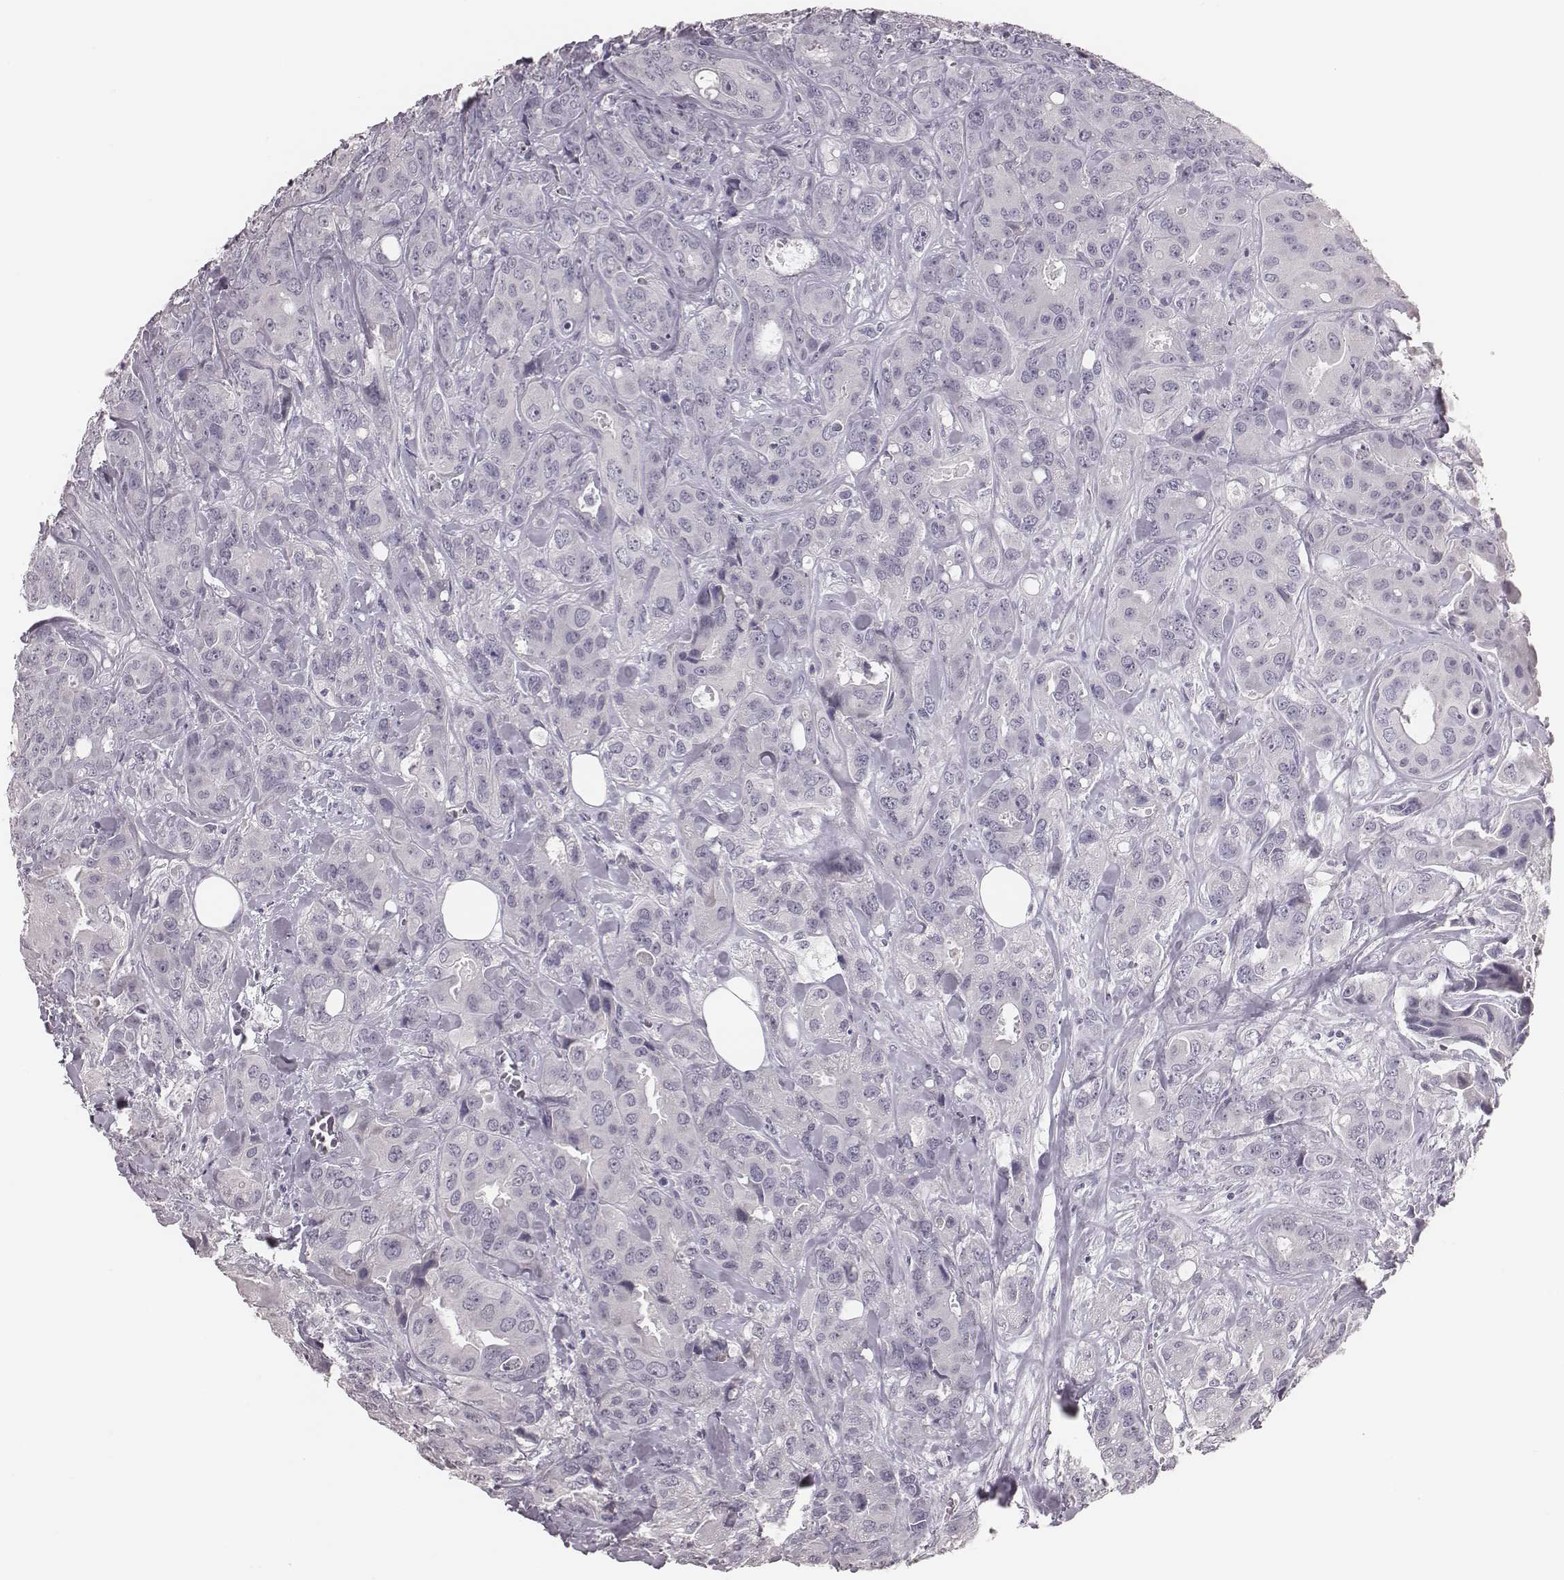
{"staining": {"intensity": "negative", "quantity": "none", "location": "none"}, "tissue": "breast cancer", "cell_type": "Tumor cells", "image_type": "cancer", "snomed": [{"axis": "morphology", "description": "Duct carcinoma"}, {"axis": "topography", "description": "Breast"}], "caption": "Tumor cells show no significant expression in breast cancer.", "gene": "CSHL1", "patient": {"sex": "female", "age": 43}}